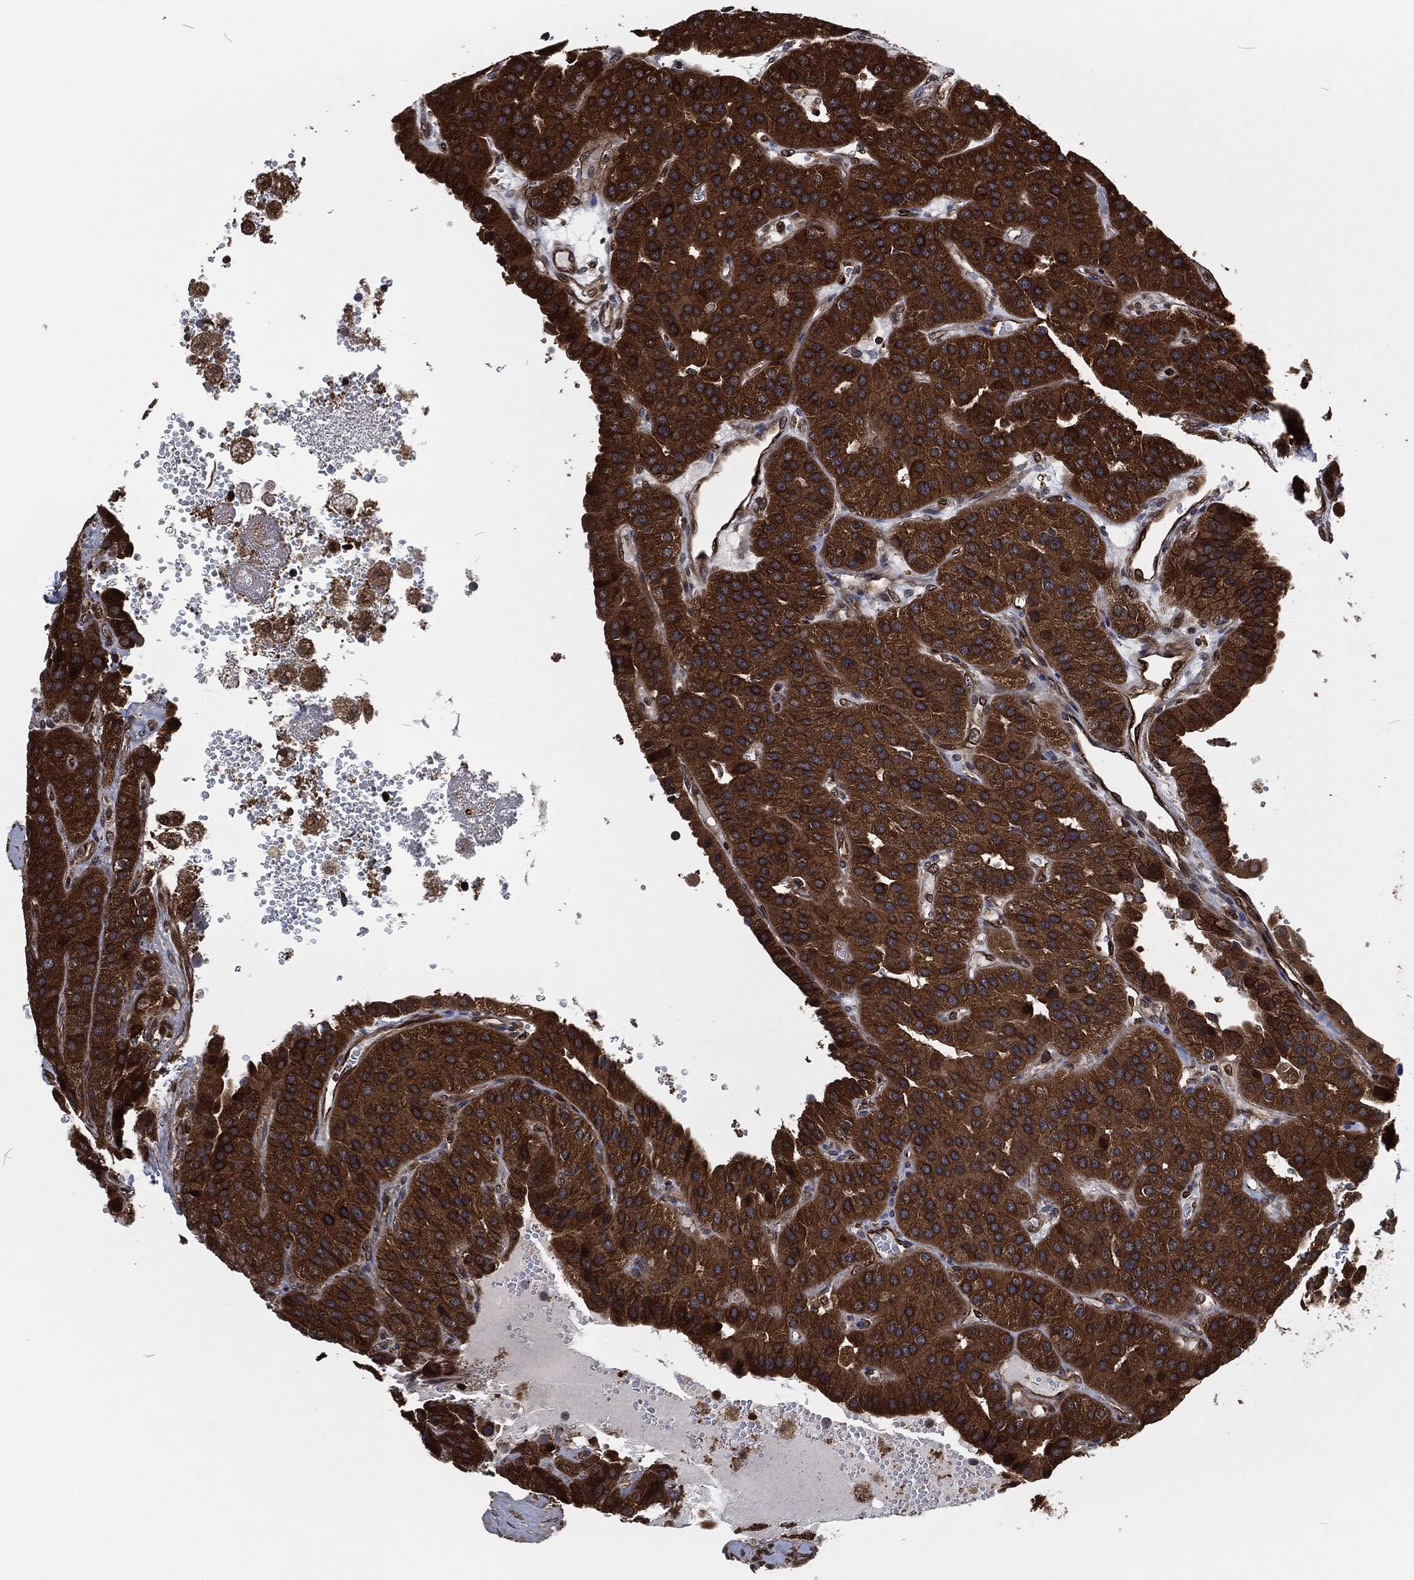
{"staining": {"intensity": "strong", "quantity": ">75%", "location": "cytoplasmic/membranous"}, "tissue": "parathyroid gland", "cell_type": "Glandular cells", "image_type": "normal", "snomed": [{"axis": "morphology", "description": "Normal tissue, NOS"}, {"axis": "morphology", "description": "Adenoma, NOS"}, {"axis": "topography", "description": "Parathyroid gland"}], "caption": "This photomicrograph reveals immunohistochemistry (IHC) staining of normal parathyroid gland, with high strong cytoplasmic/membranous staining in about >75% of glandular cells.", "gene": "CMPK2", "patient": {"sex": "female", "age": 86}}